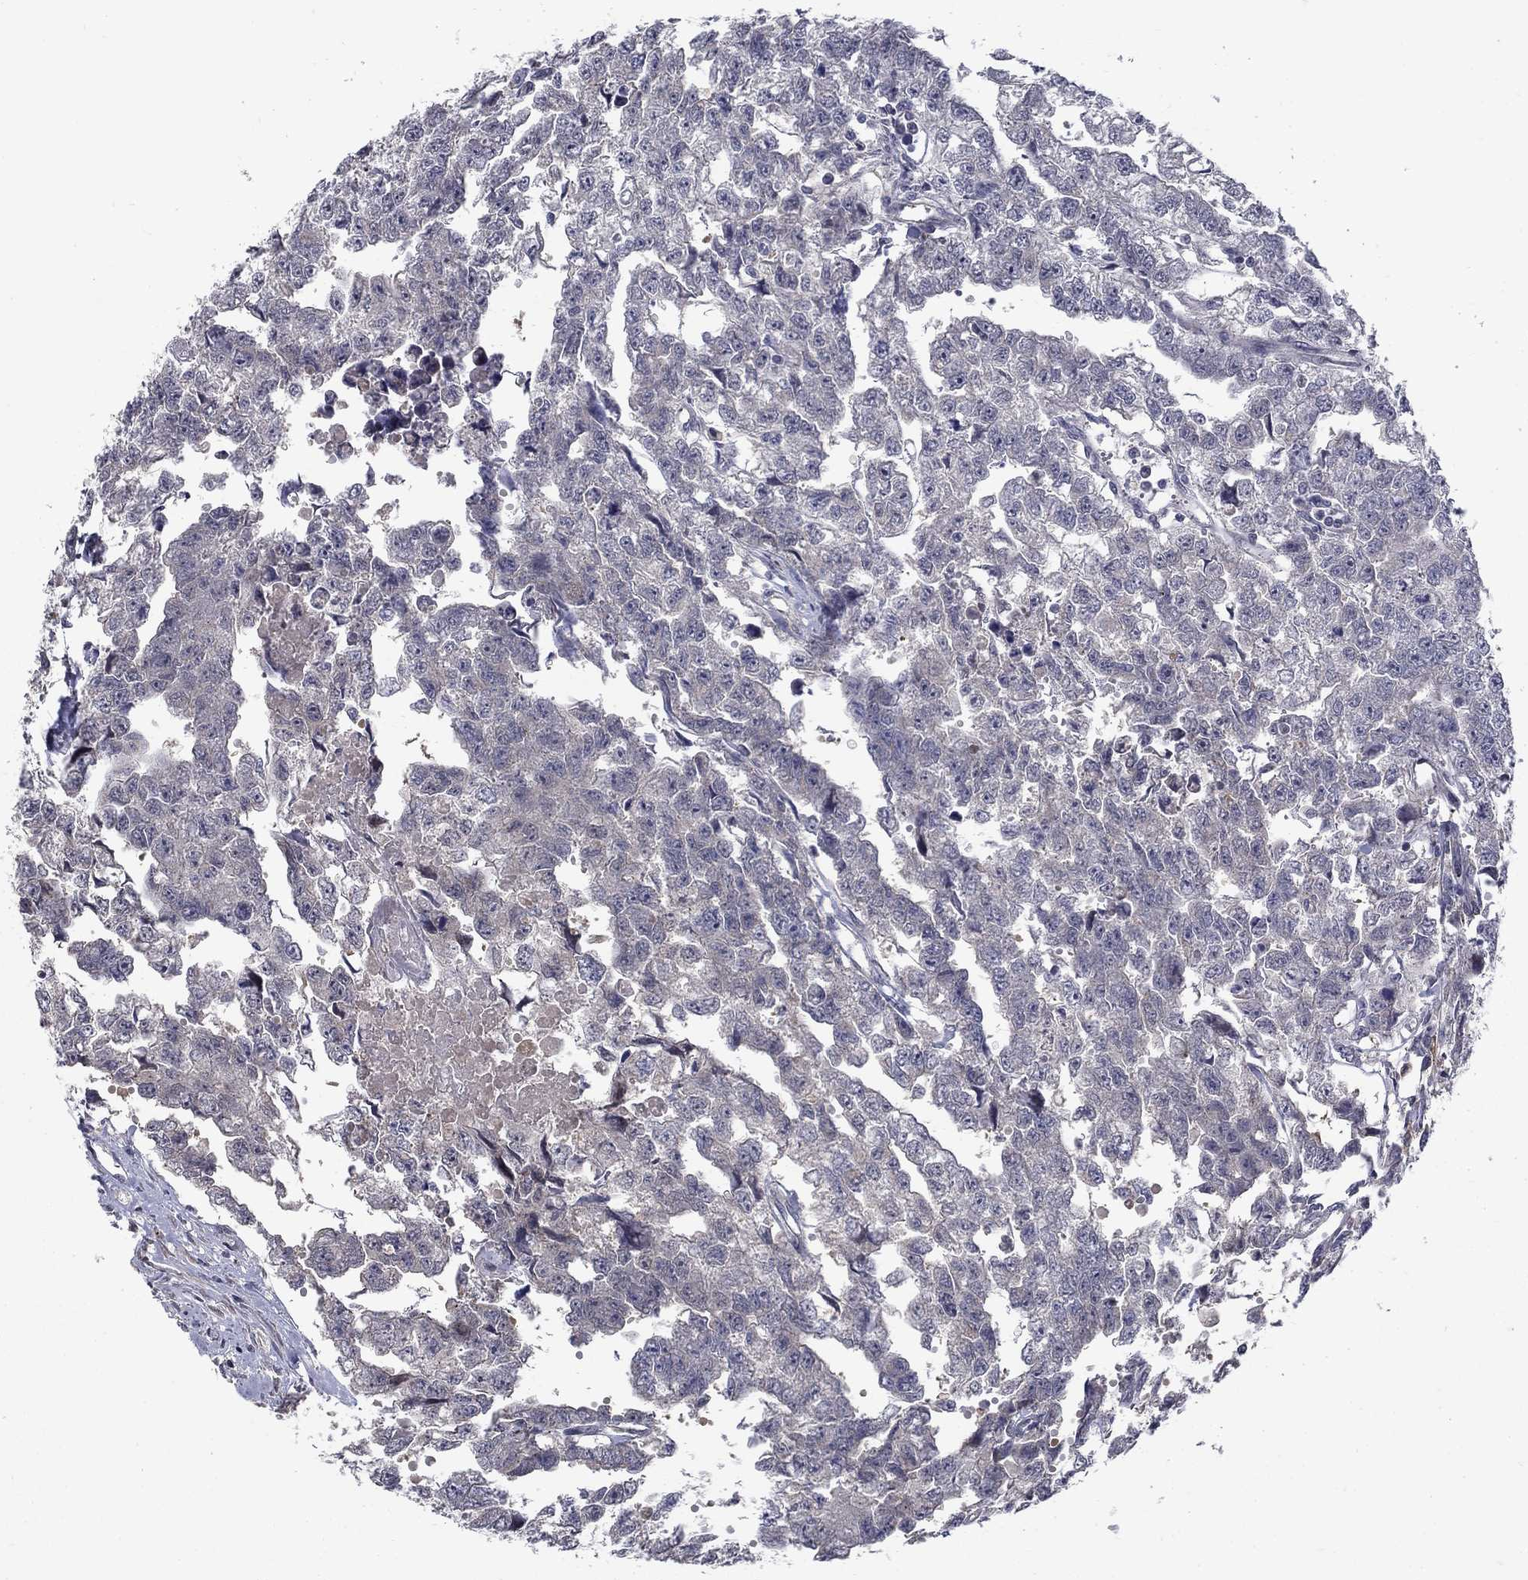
{"staining": {"intensity": "negative", "quantity": "none", "location": "none"}, "tissue": "testis cancer", "cell_type": "Tumor cells", "image_type": "cancer", "snomed": [{"axis": "morphology", "description": "Carcinoma, Embryonal, NOS"}, {"axis": "morphology", "description": "Teratoma, malignant, NOS"}, {"axis": "topography", "description": "Testis"}], "caption": "This is a histopathology image of immunohistochemistry (IHC) staining of testis cancer, which shows no staining in tumor cells.", "gene": "FAM3B", "patient": {"sex": "male", "age": 44}}